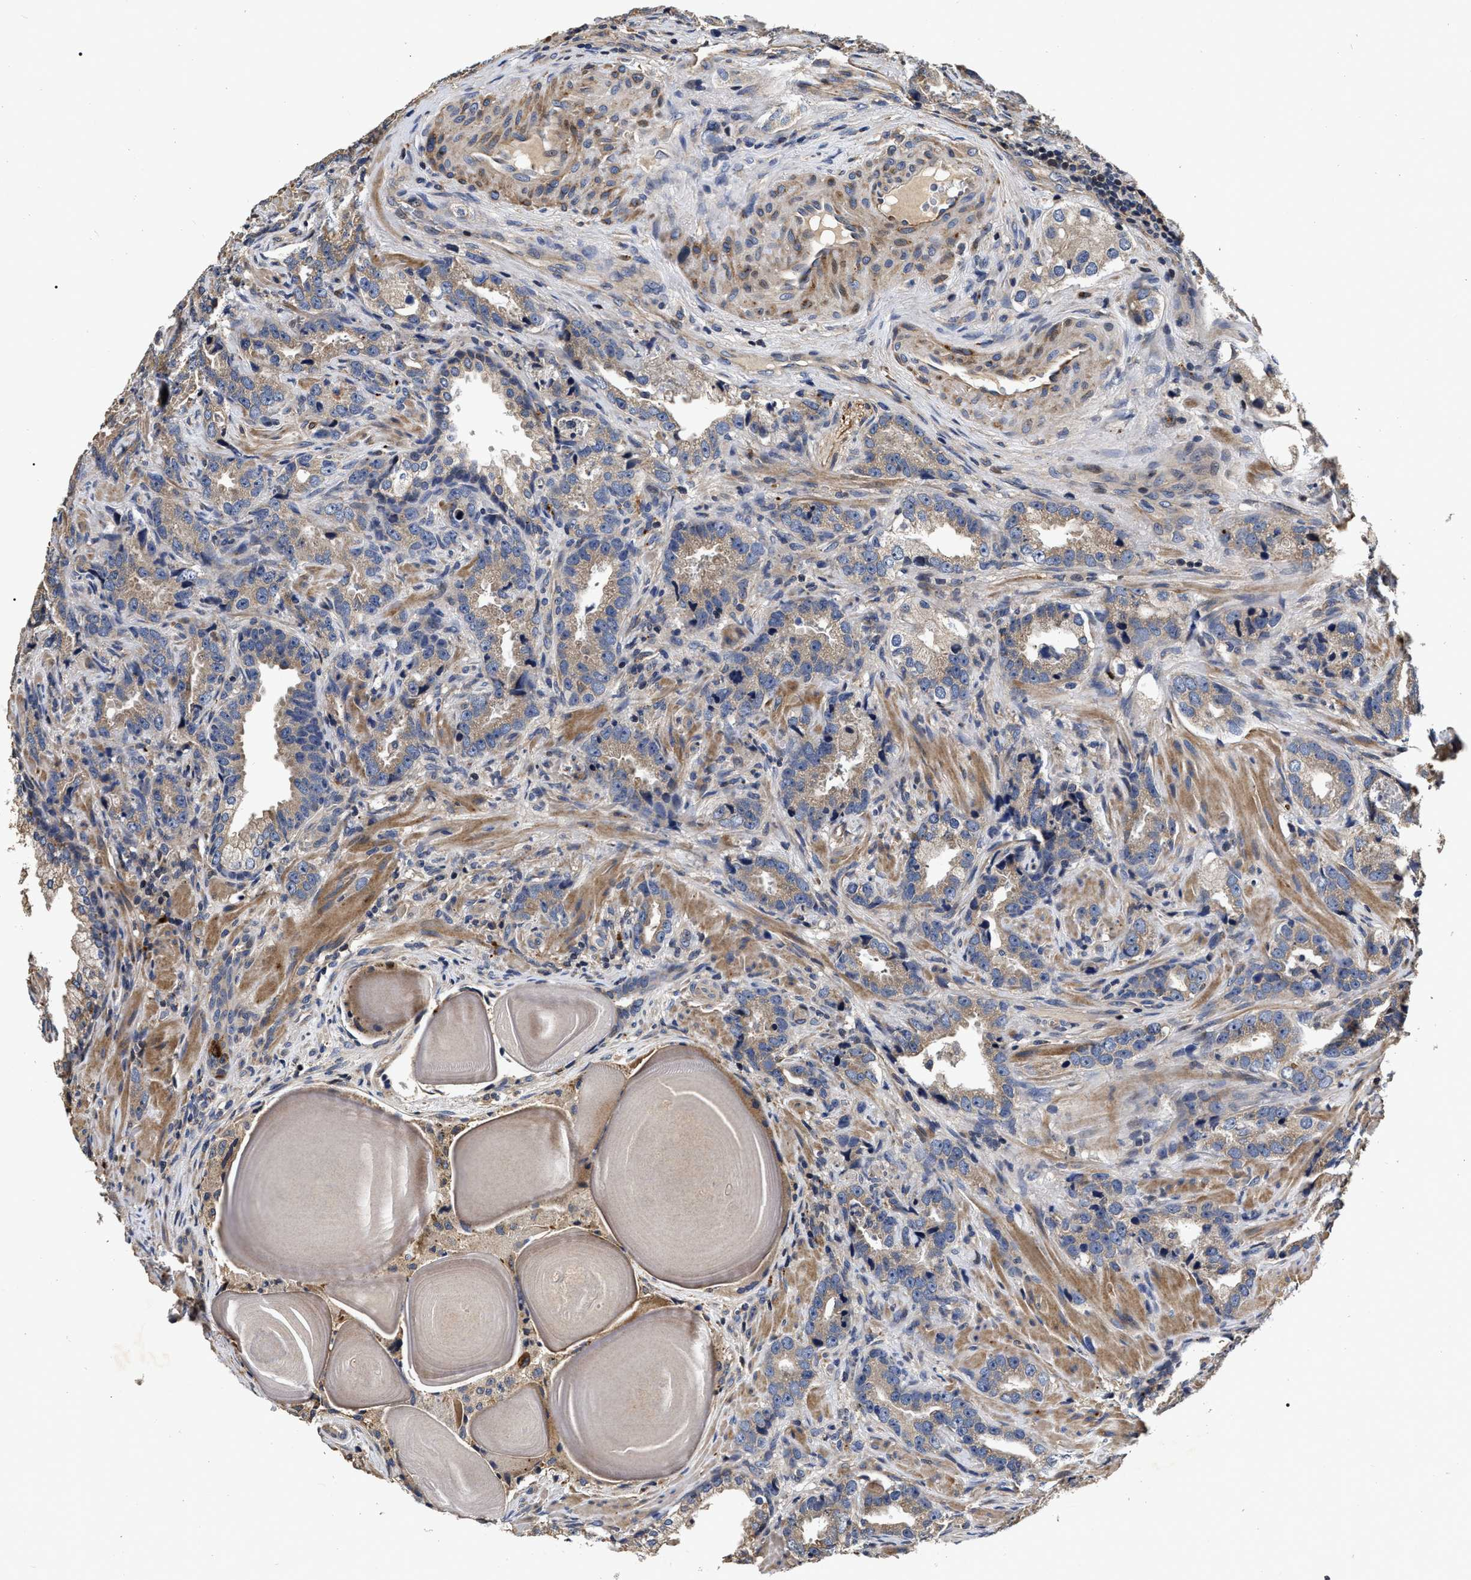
{"staining": {"intensity": "weak", "quantity": ">75%", "location": "cytoplasmic/membranous"}, "tissue": "prostate cancer", "cell_type": "Tumor cells", "image_type": "cancer", "snomed": [{"axis": "morphology", "description": "Adenocarcinoma, High grade"}, {"axis": "topography", "description": "Prostate"}], "caption": "DAB immunohistochemical staining of prostate cancer reveals weak cytoplasmic/membranous protein positivity in about >75% of tumor cells.", "gene": "ABCG8", "patient": {"sex": "male", "age": 63}}